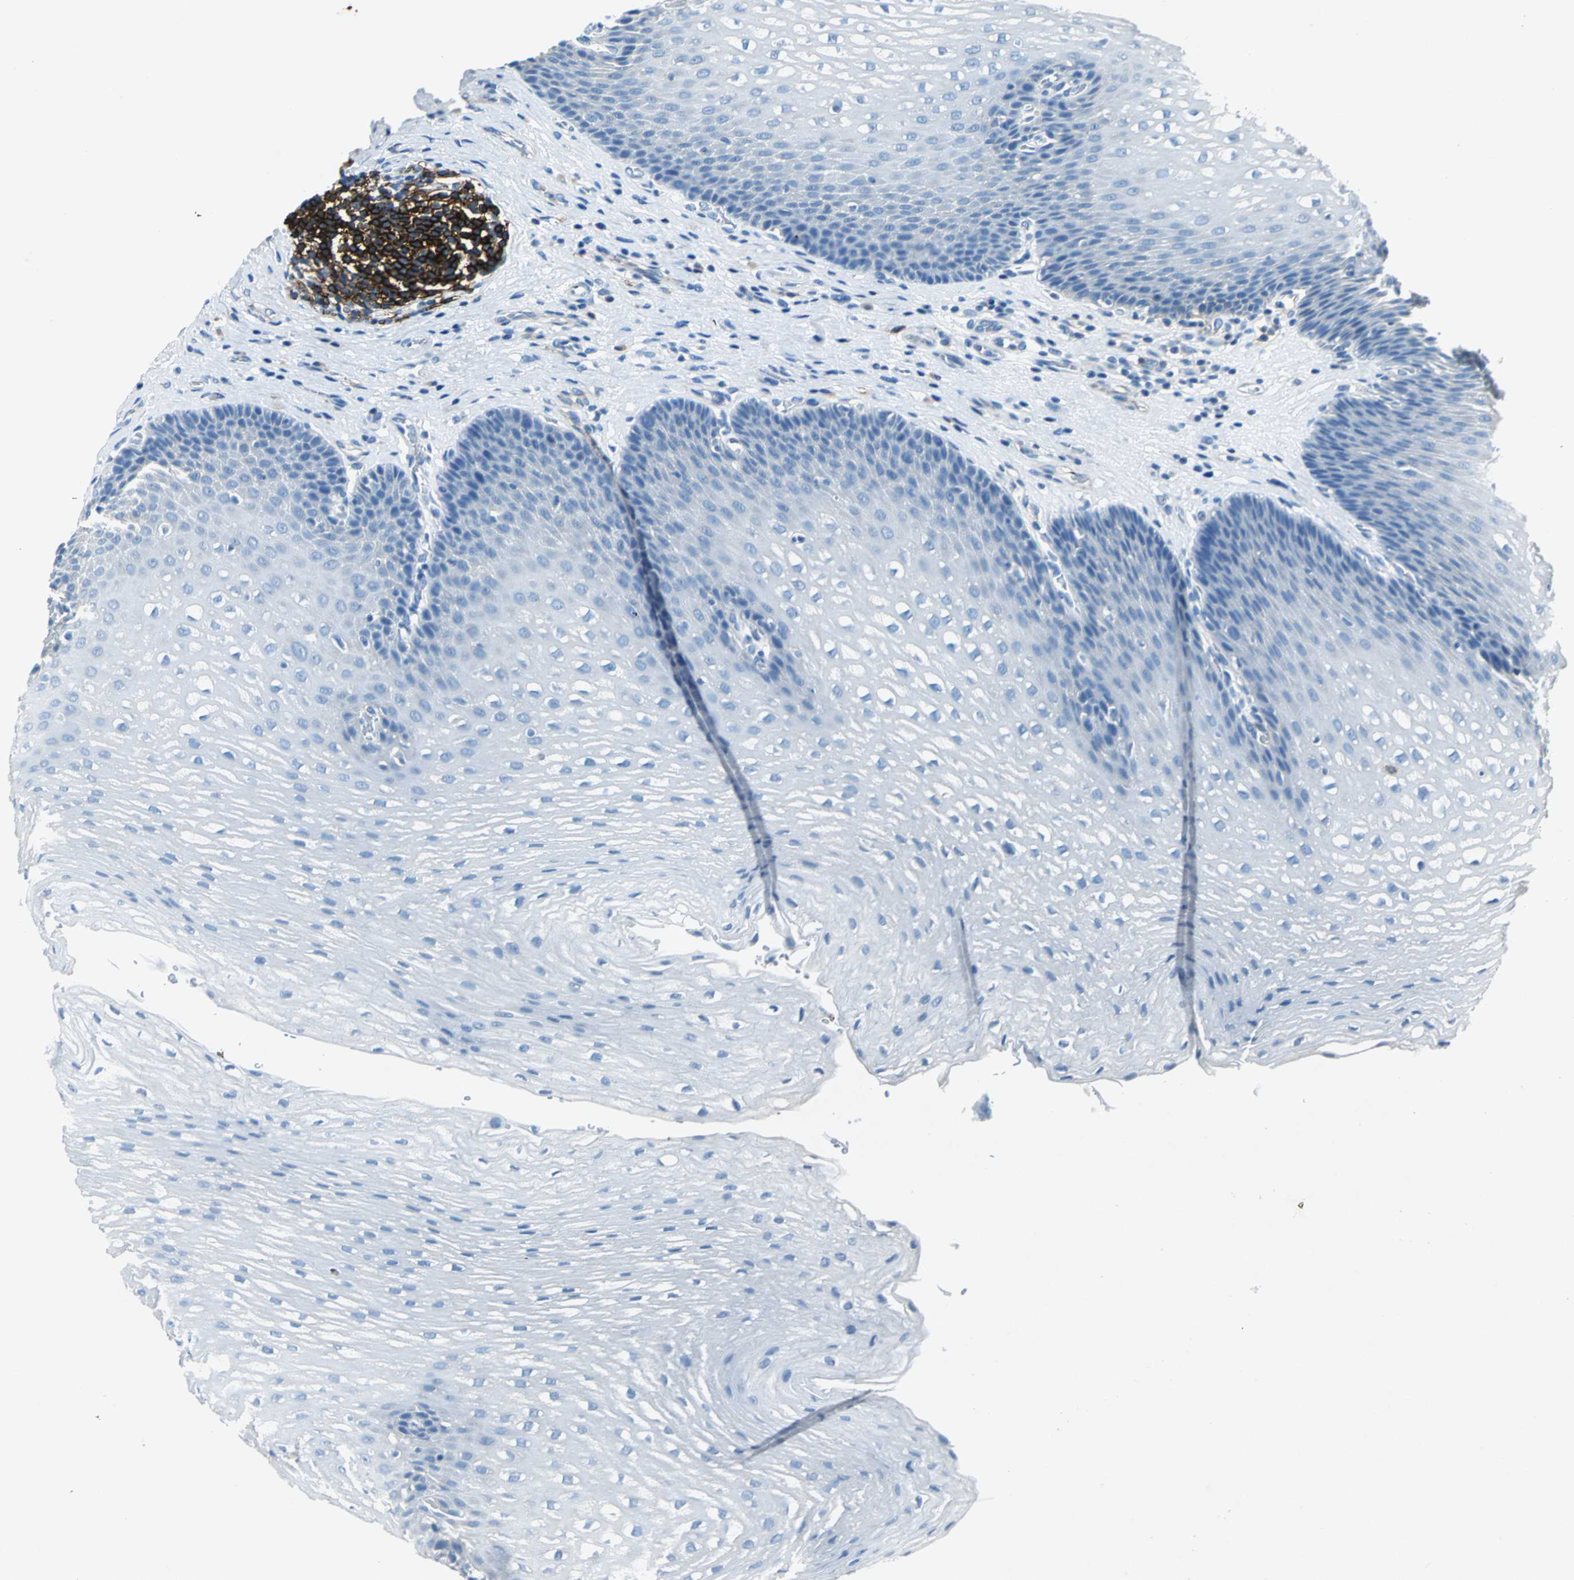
{"staining": {"intensity": "moderate", "quantity": "<25%", "location": "cytoplasmic/membranous"}, "tissue": "esophagus", "cell_type": "Squamous epithelial cells", "image_type": "normal", "snomed": [{"axis": "morphology", "description": "Normal tissue, NOS"}, {"axis": "topography", "description": "Esophagus"}], "caption": "A photomicrograph of human esophagus stained for a protein reveals moderate cytoplasmic/membranous brown staining in squamous epithelial cells. Using DAB (3,3'-diaminobenzidine) (brown) and hematoxylin (blue) stains, captured at high magnification using brightfield microscopy.", "gene": "RPS13", "patient": {"sex": "male", "age": 48}}